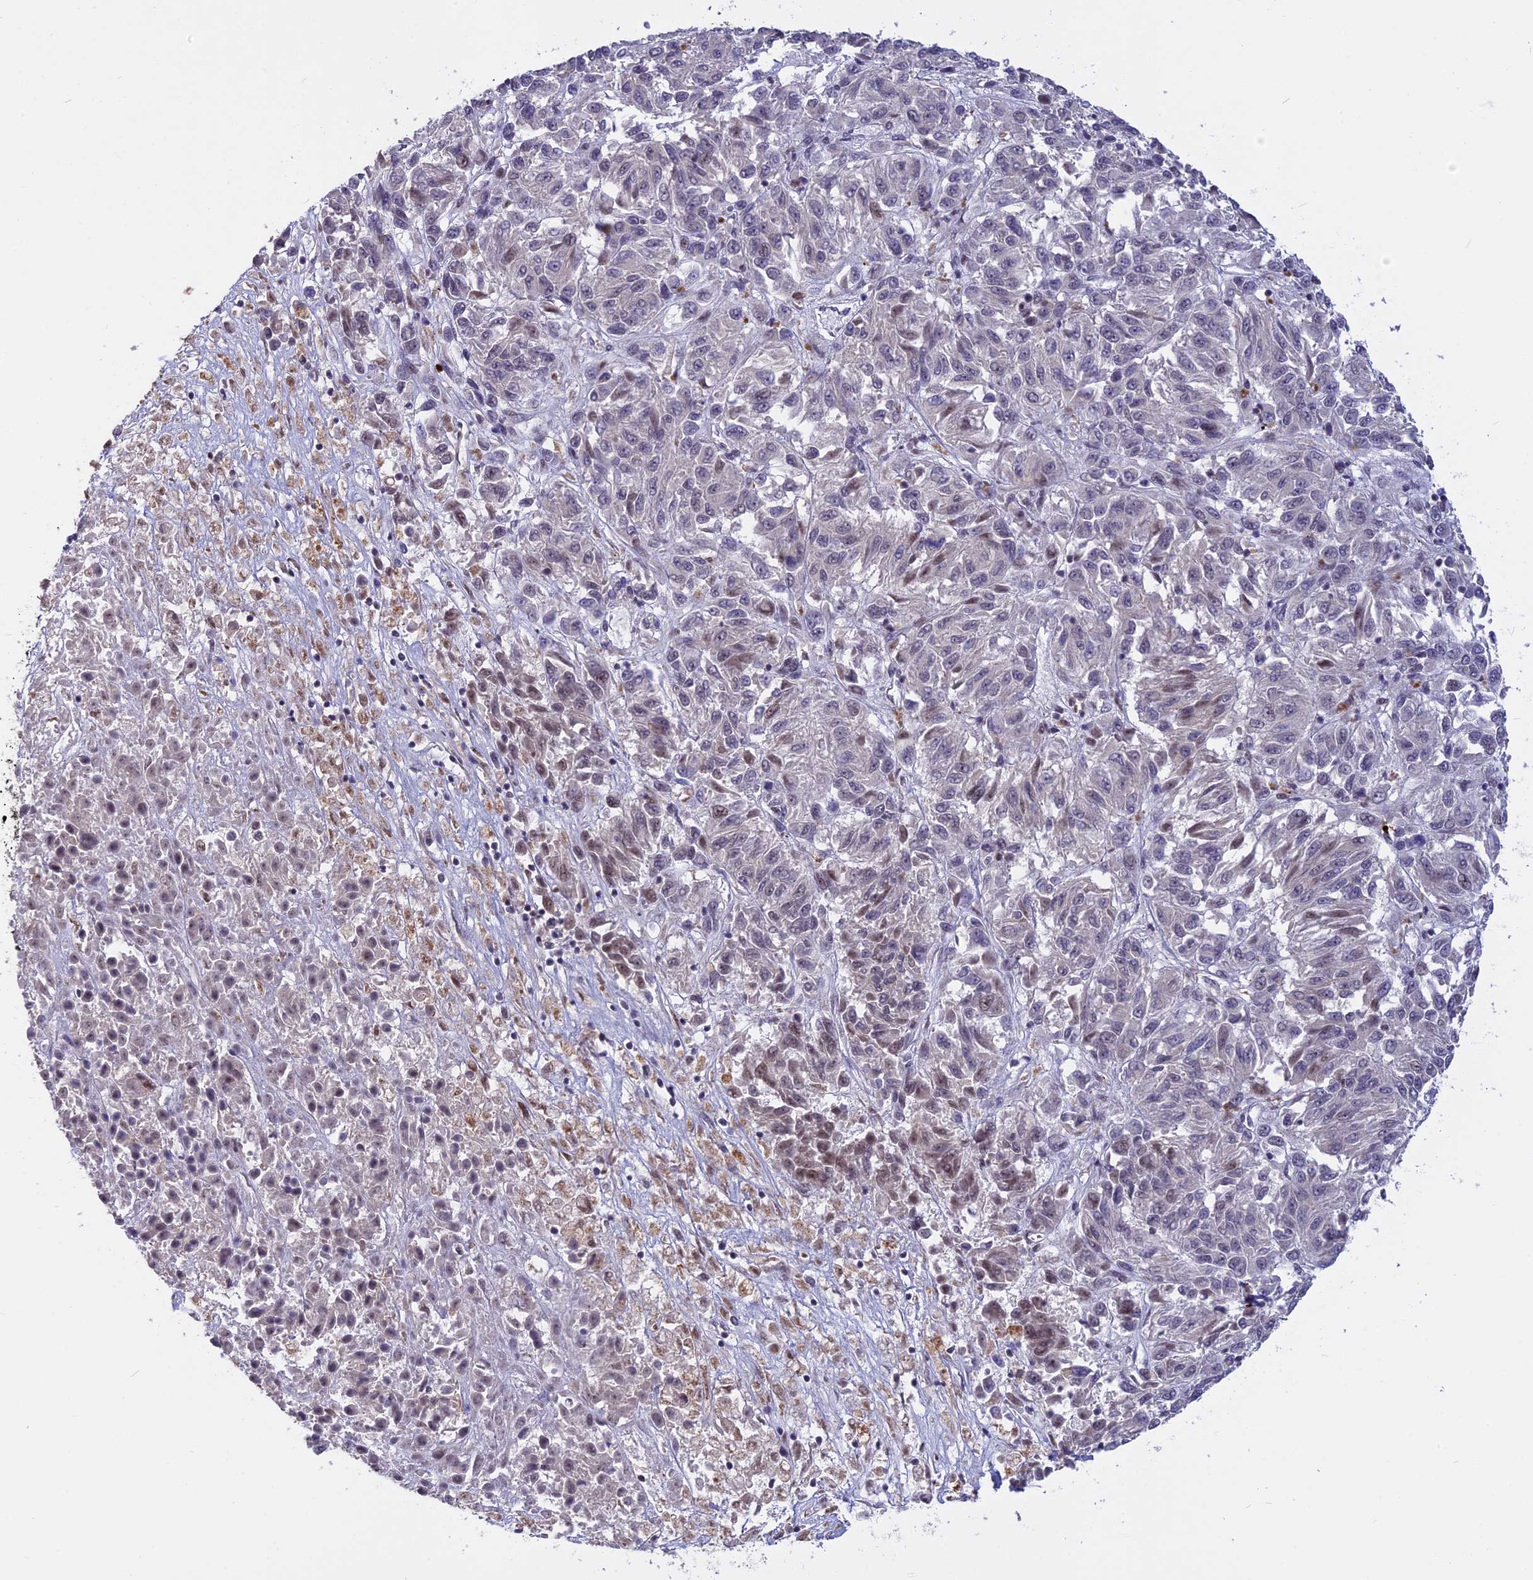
{"staining": {"intensity": "weak", "quantity": "<25%", "location": "nuclear"}, "tissue": "melanoma", "cell_type": "Tumor cells", "image_type": "cancer", "snomed": [{"axis": "morphology", "description": "Malignant melanoma, Metastatic site"}, {"axis": "topography", "description": "Lung"}], "caption": "Melanoma stained for a protein using IHC demonstrates no positivity tumor cells.", "gene": "POLR2C", "patient": {"sex": "male", "age": 64}}